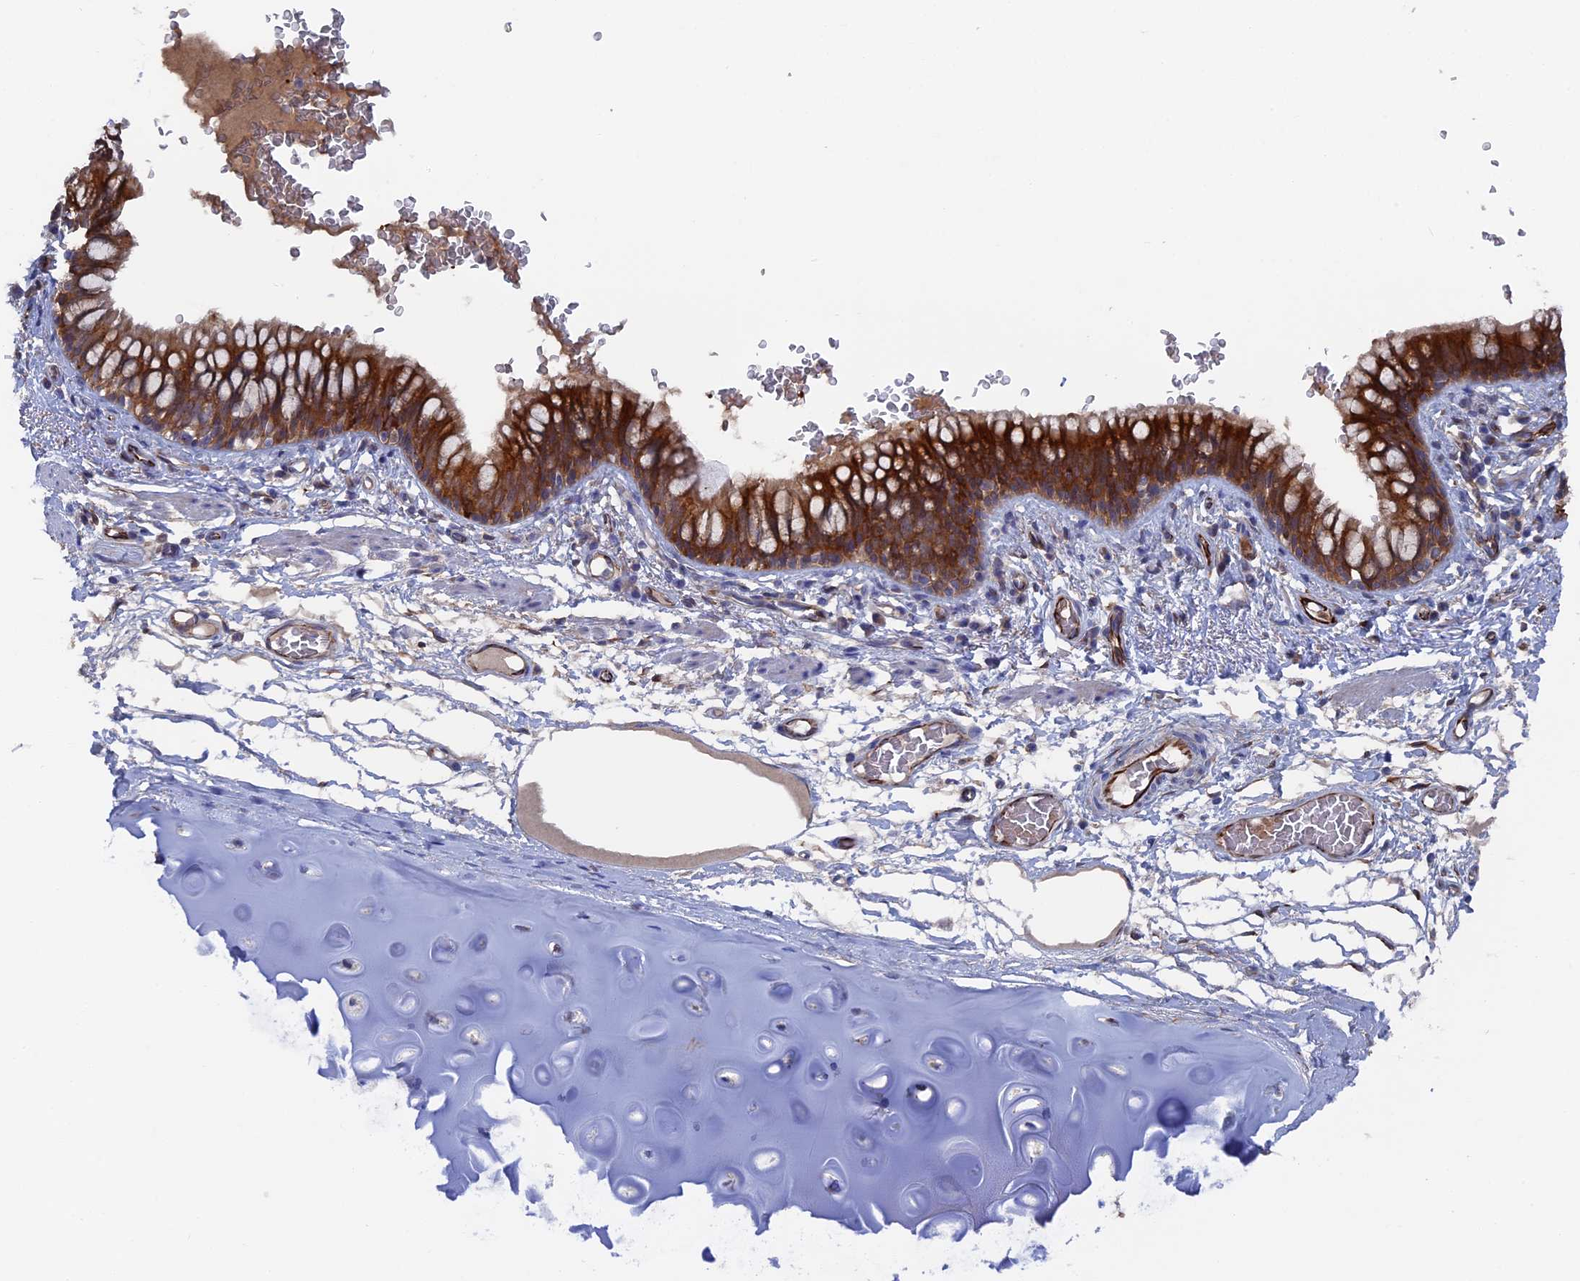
{"staining": {"intensity": "strong", "quantity": ">75%", "location": "cytoplasmic/membranous"}, "tissue": "bronchus", "cell_type": "Respiratory epithelial cells", "image_type": "normal", "snomed": [{"axis": "morphology", "description": "Normal tissue, NOS"}, {"axis": "topography", "description": "Cartilage tissue"}, {"axis": "topography", "description": "Bronchus"}], "caption": "Normal bronchus demonstrates strong cytoplasmic/membranous expression in about >75% of respiratory epithelial cells.", "gene": "SMG9", "patient": {"sex": "female", "age": 36}}